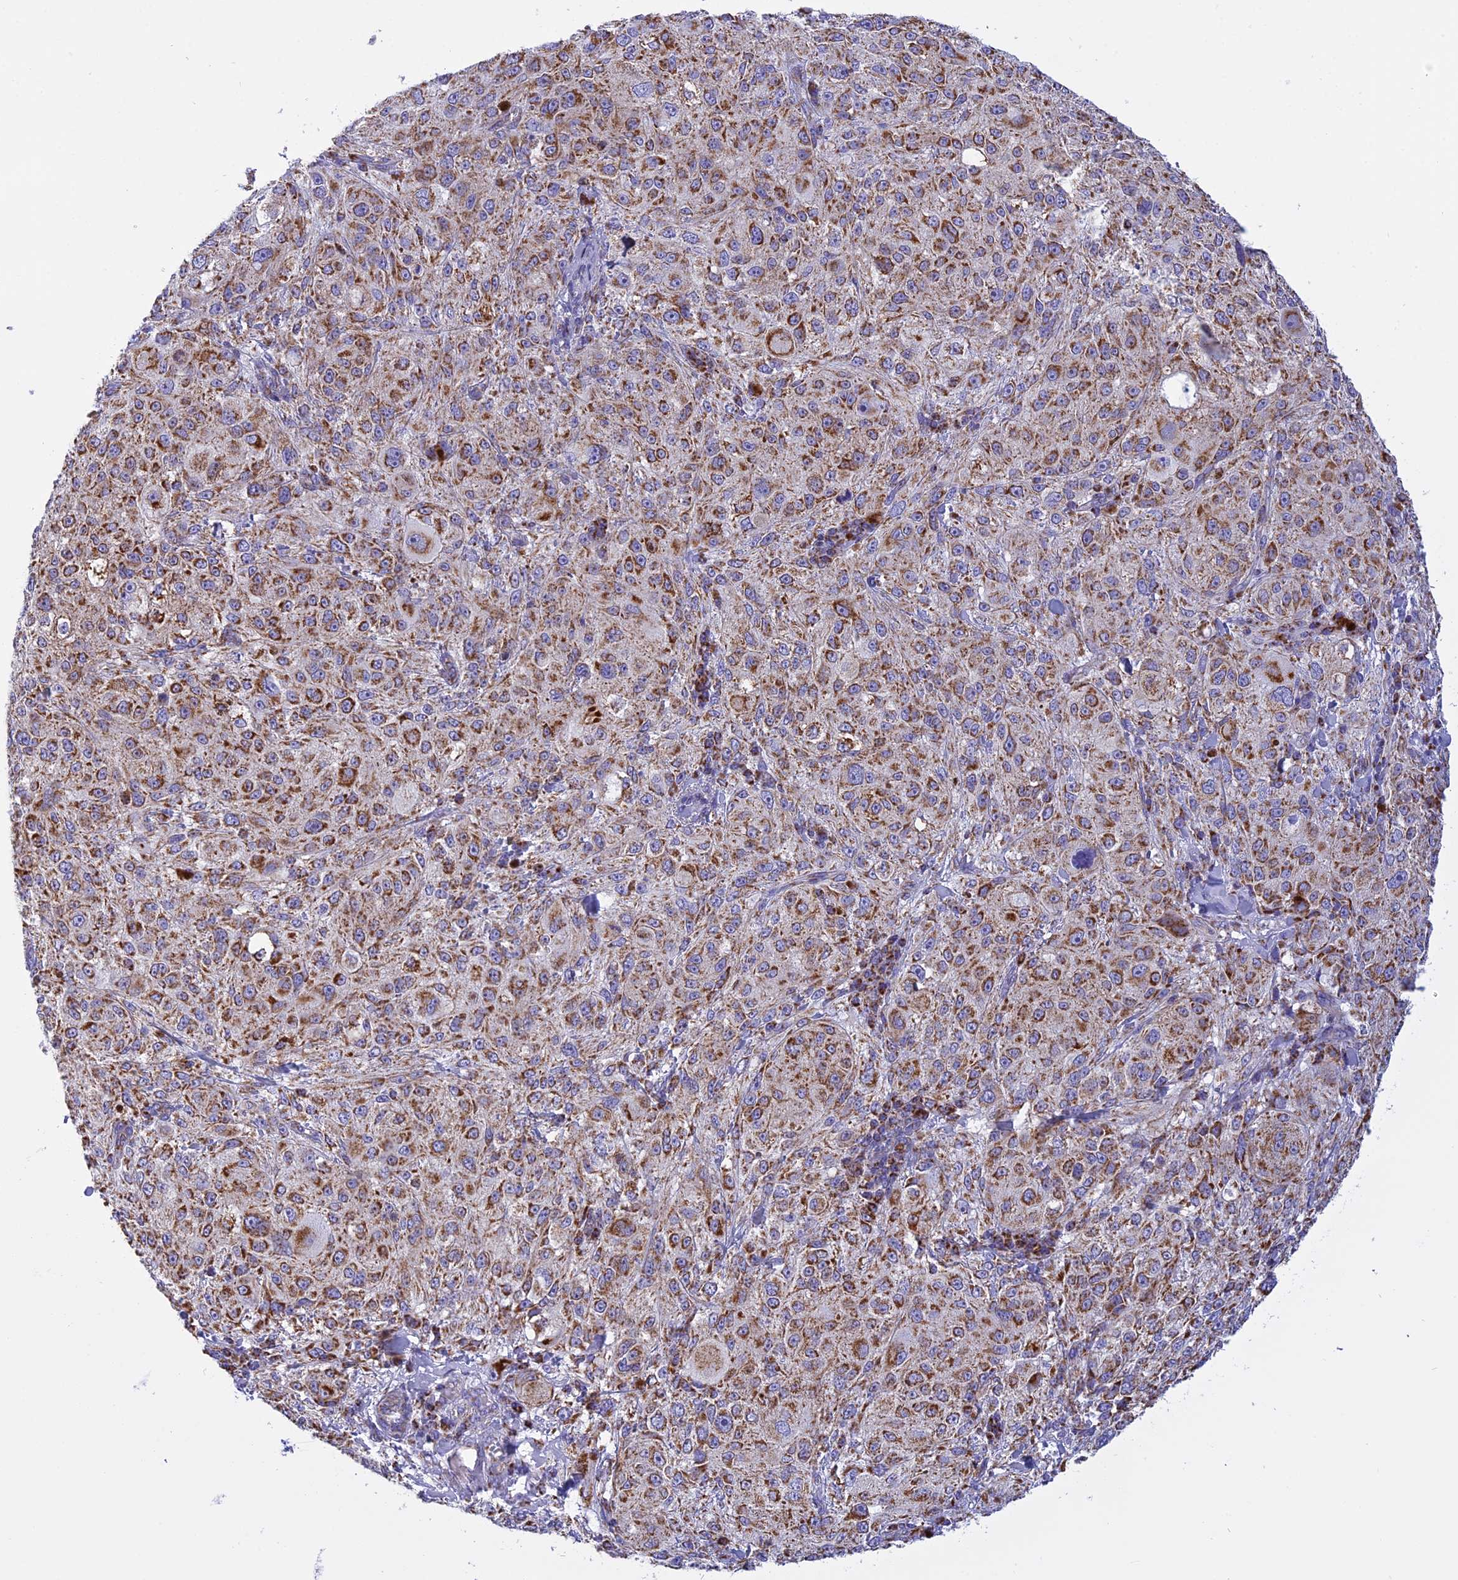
{"staining": {"intensity": "moderate", "quantity": ">75%", "location": "cytoplasmic/membranous"}, "tissue": "melanoma", "cell_type": "Tumor cells", "image_type": "cancer", "snomed": [{"axis": "morphology", "description": "Necrosis, NOS"}, {"axis": "morphology", "description": "Malignant melanoma, NOS"}, {"axis": "topography", "description": "Skin"}], "caption": "This is an image of IHC staining of malignant melanoma, which shows moderate staining in the cytoplasmic/membranous of tumor cells.", "gene": "KCNG1", "patient": {"sex": "female", "age": 87}}